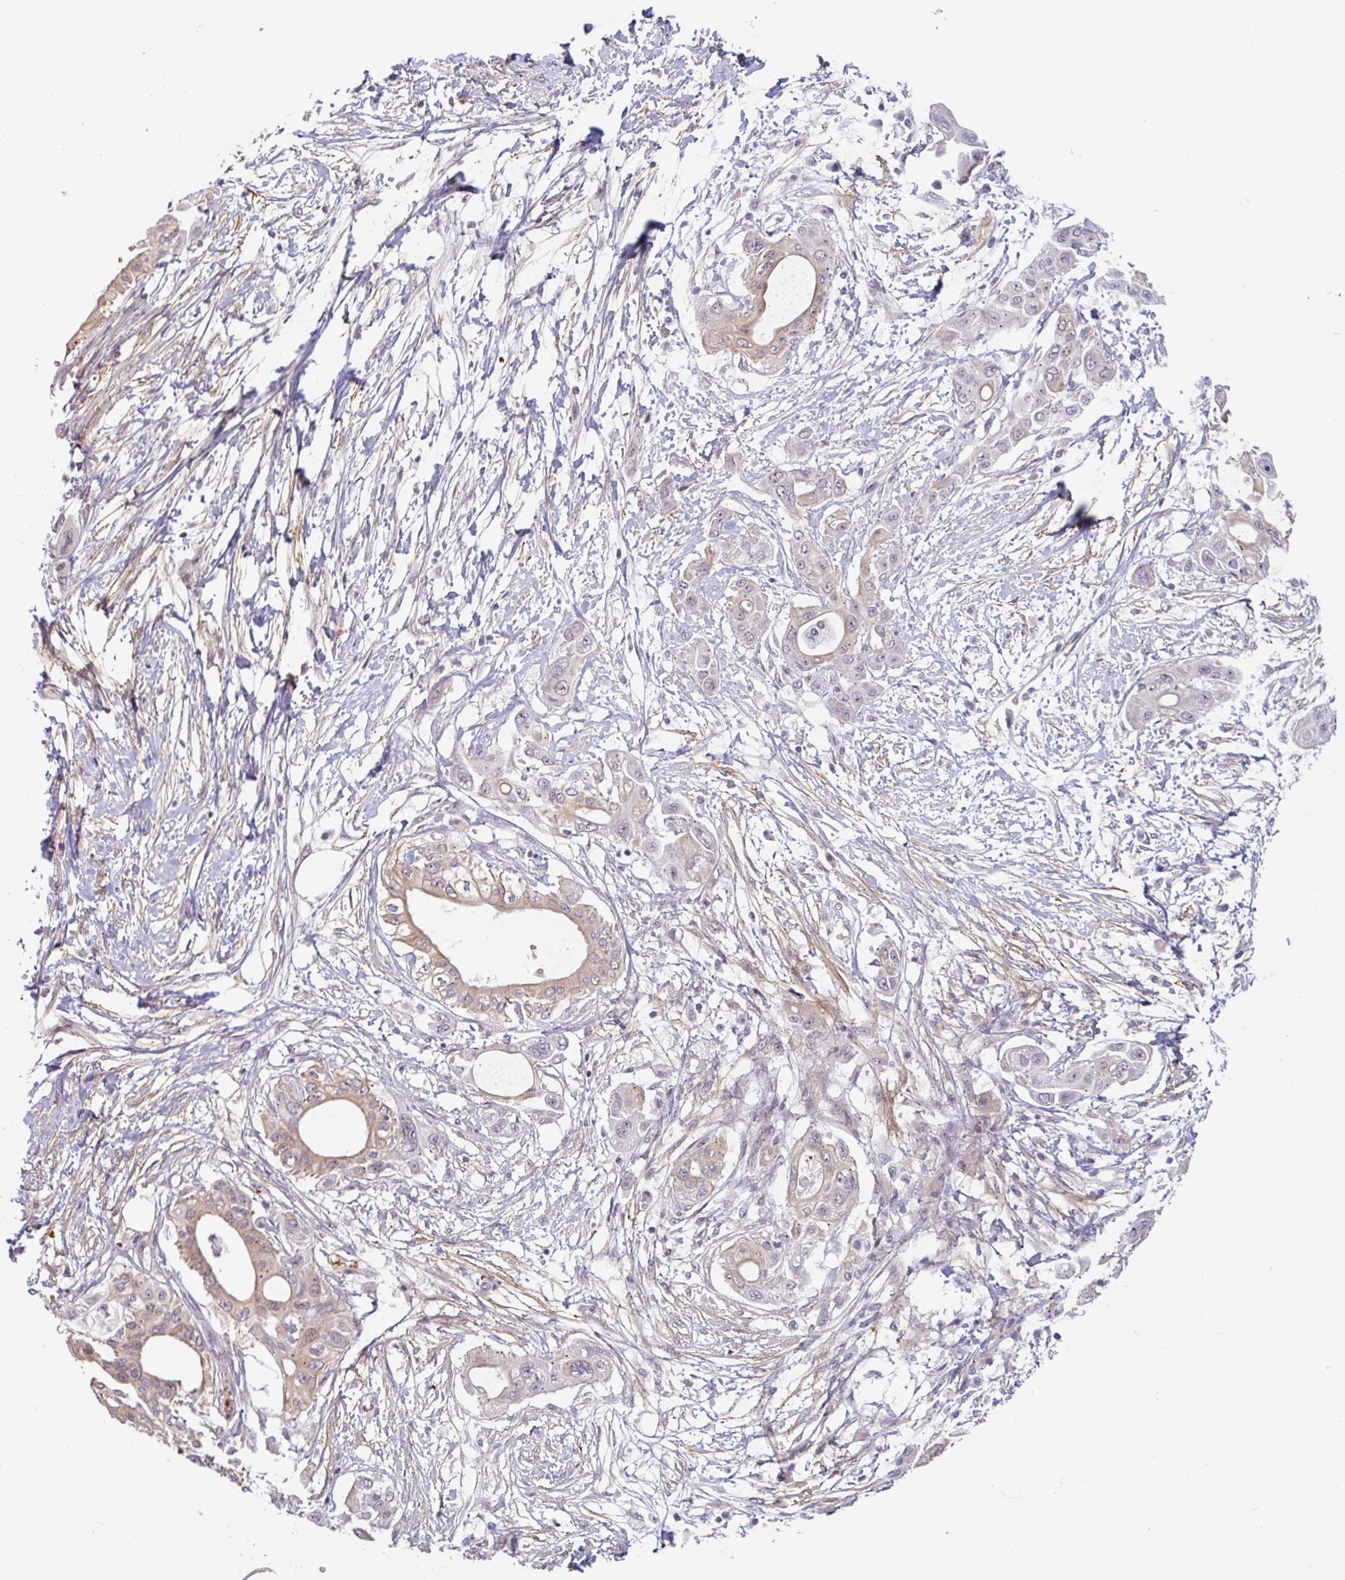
{"staining": {"intensity": "weak", "quantity": ">75%", "location": "cytoplasmic/membranous"}, "tissue": "pancreatic cancer", "cell_type": "Tumor cells", "image_type": "cancer", "snomed": [{"axis": "morphology", "description": "Adenocarcinoma, NOS"}, {"axis": "topography", "description": "Pancreas"}], "caption": "Protein staining reveals weak cytoplasmic/membranous positivity in approximately >75% of tumor cells in pancreatic adenocarcinoma.", "gene": "TMEM119", "patient": {"sex": "male", "age": 68}}